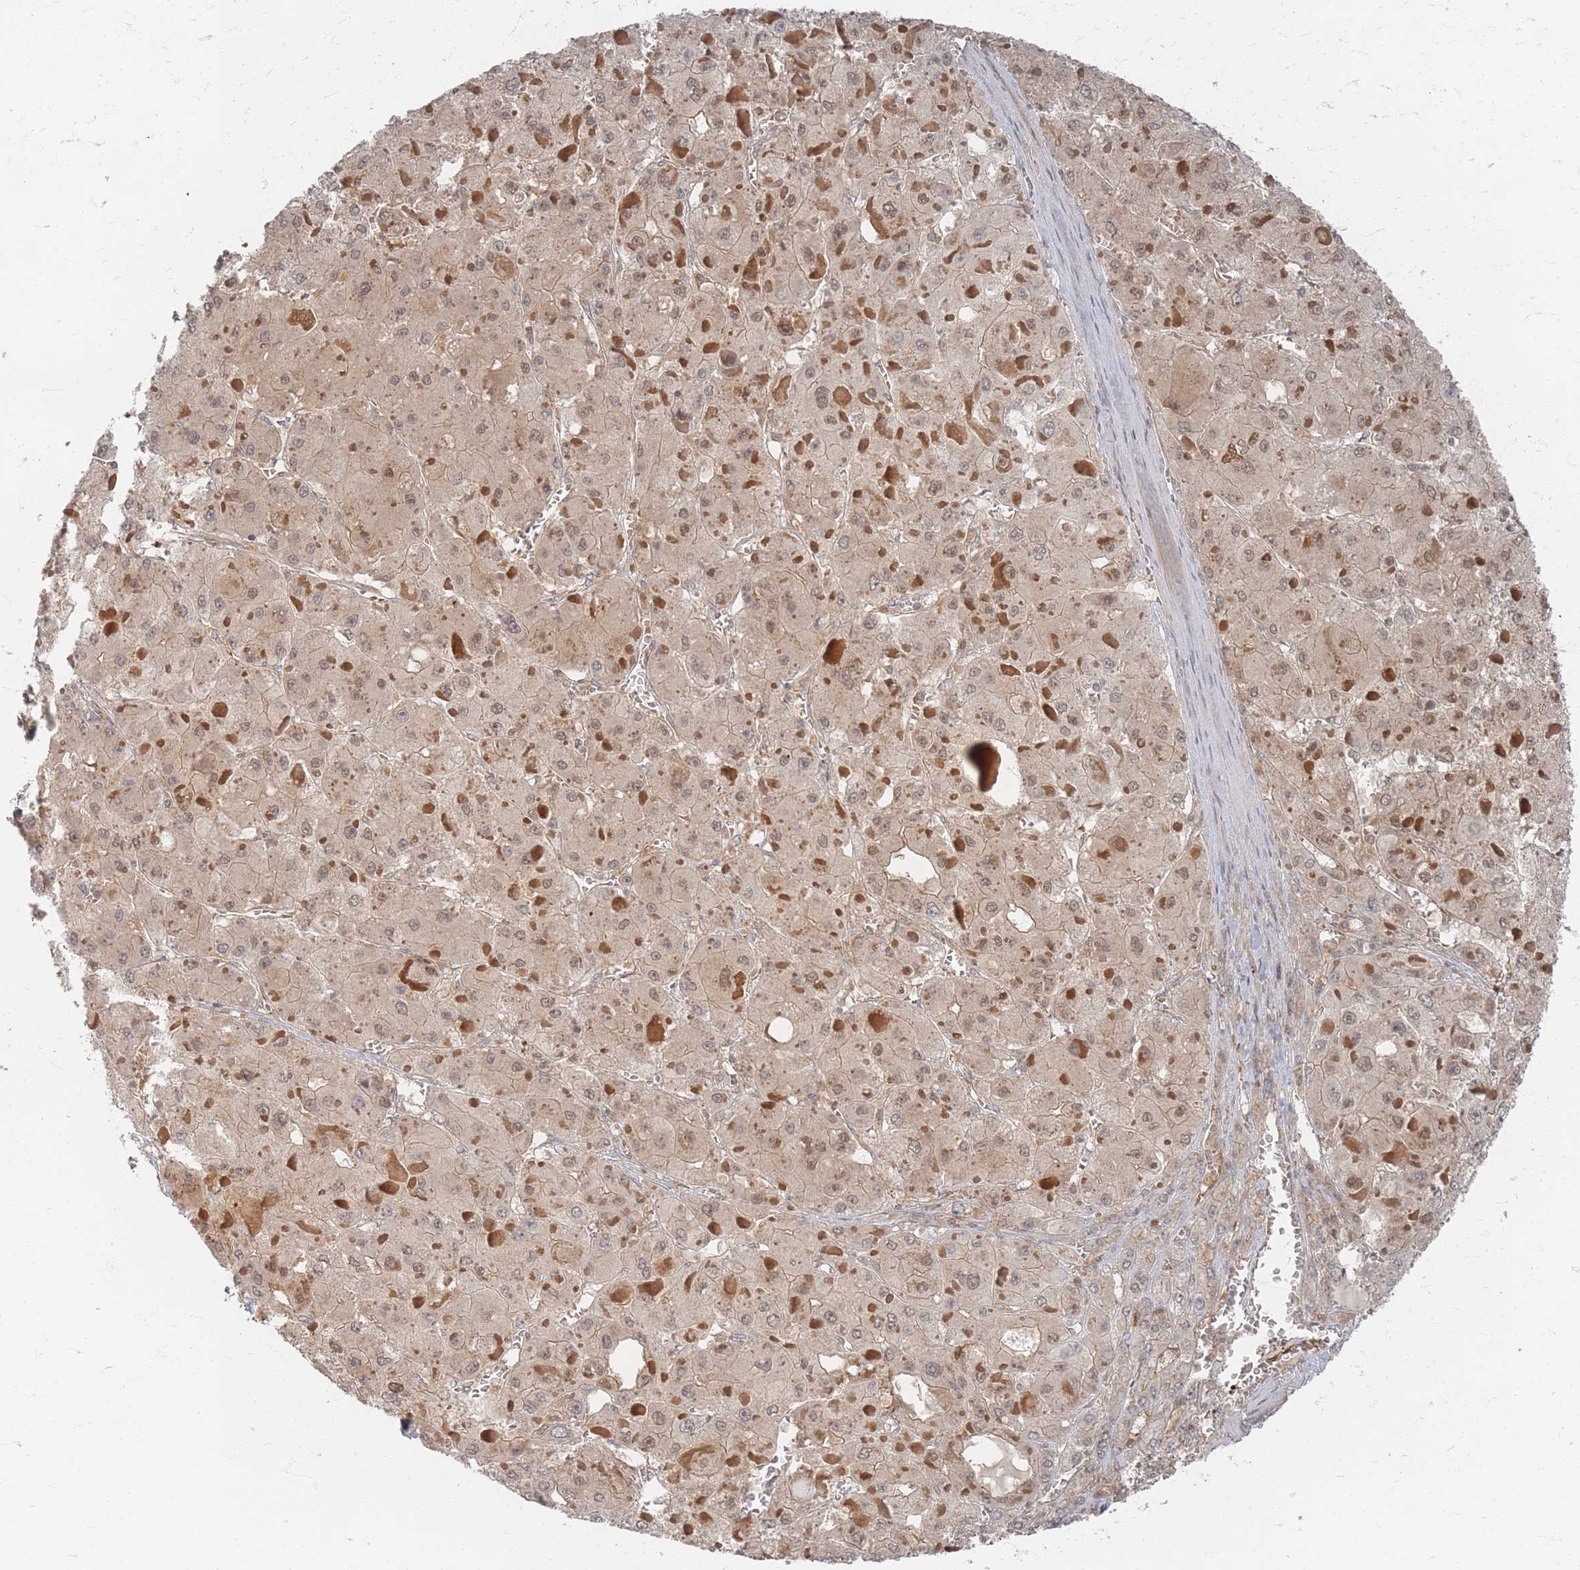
{"staining": {"intensity": "weak", "quantity": ">75%", "location": "nuclear"}, "tissue": "liver cancer", "cell_type": "Tumor cells", "image_type": "cancer", "snomed": [{"axis": "morphology", "description": "Carcinoma, Hepatocellular, NOS"}, {"axis": "topography", "description": "Liver"}], "caption": "Human liver hepatocellular carcinoma stained for a protein (brown) exhibits weak nuclear positive positivity in approximately >75% of tumor cells.", "gene": "PSMD9", "patient": {"sex": "female", "age": 73}}